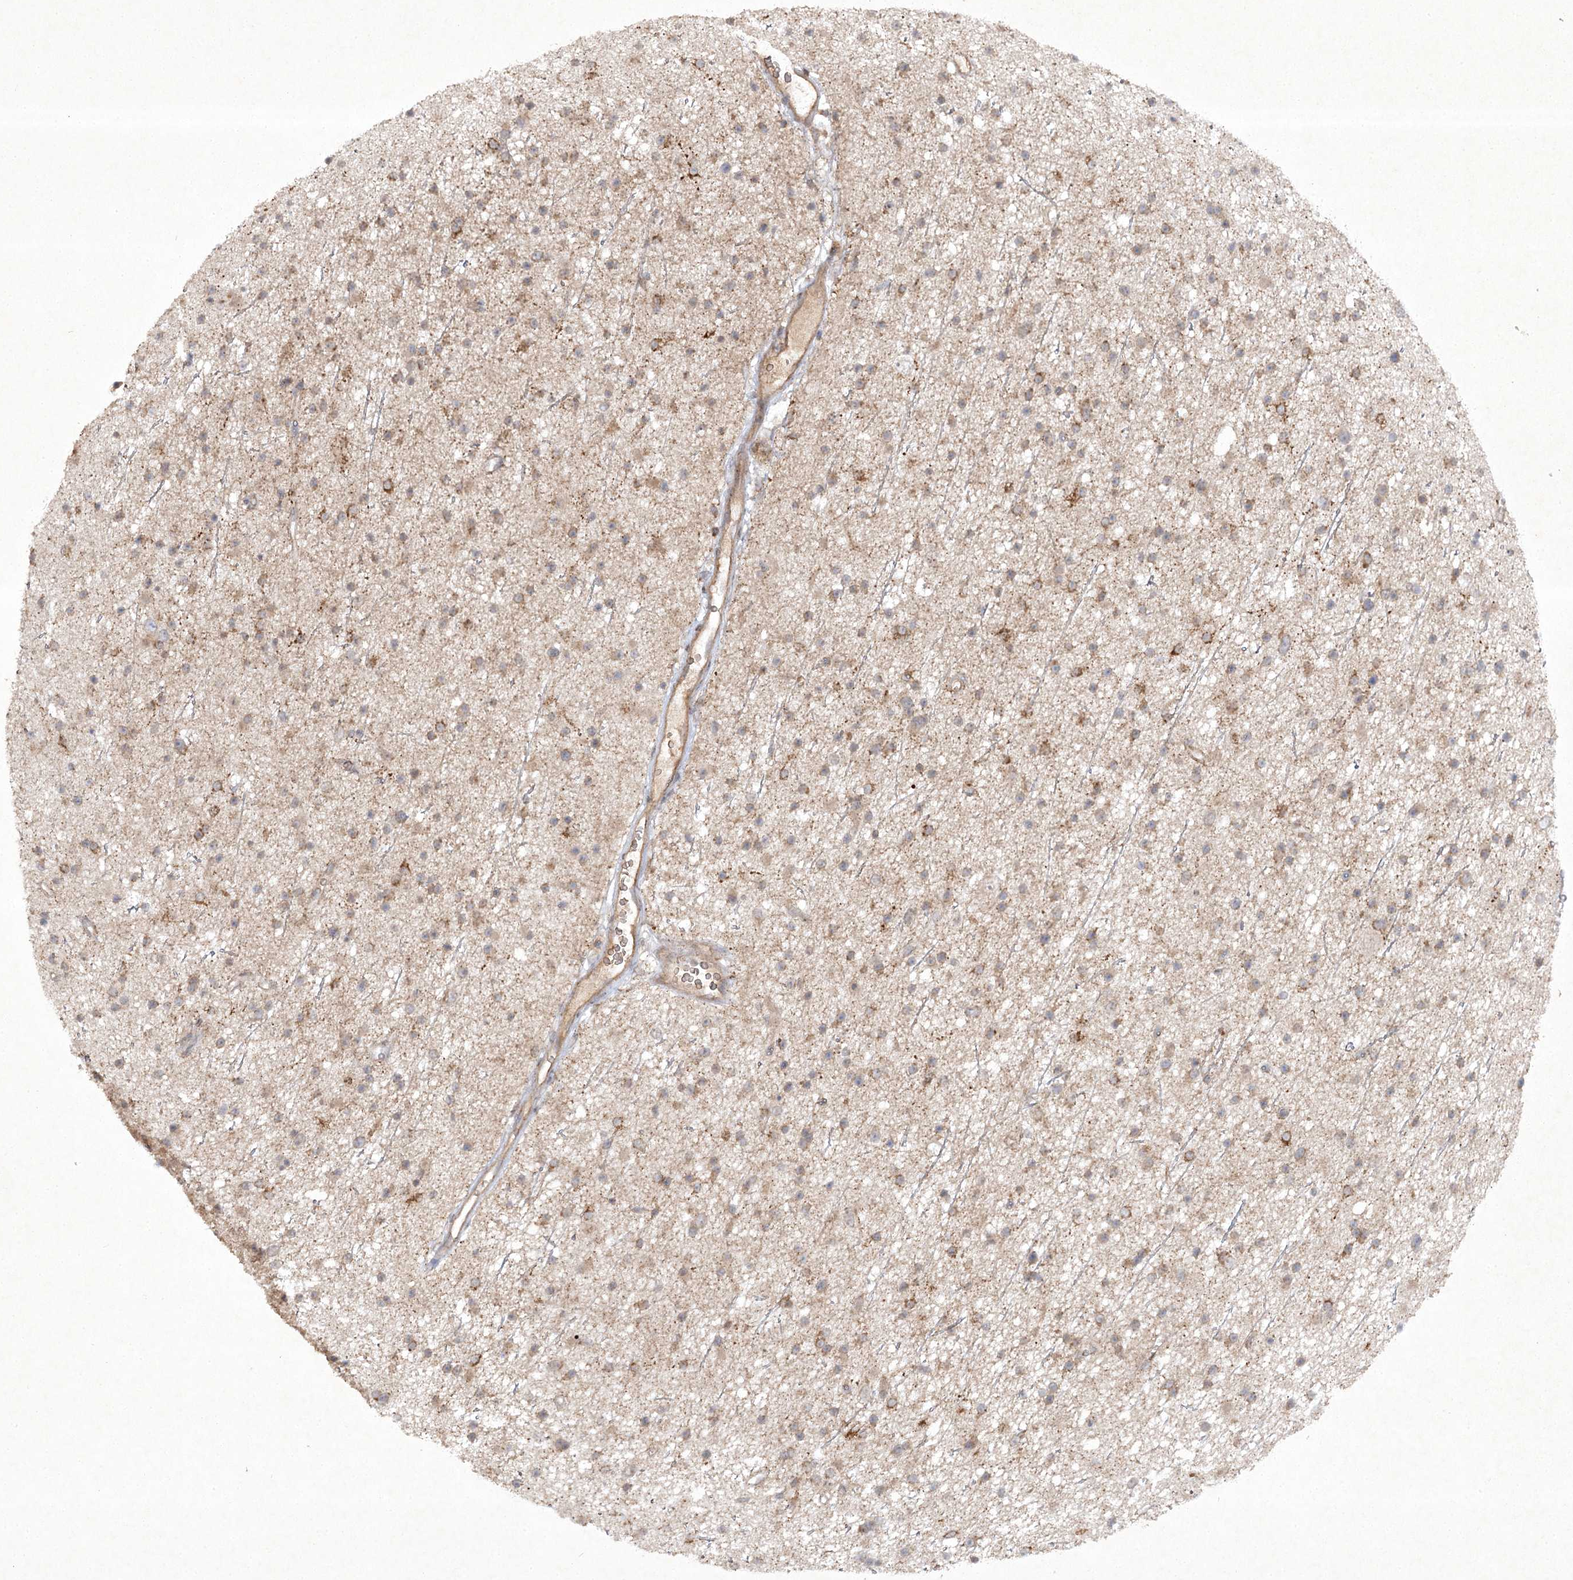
{"staining": {"intensity": "moderate", "quantity": "25%-75%", "location": "cytoplasmic/membranous"}, "tissue": "glioma", "cell_type": "Tumor cells", "image_type": "cancer", "snomed": [{"axis": "morphology", "description": "Glioma, malignant, Low grade"}, {"axis": "topography", "description": "Cerebral cortex"}], "caption": "Protein expression analysis of malignant glioma (low-grade) shows moderate cytoplasmic/membranous positivity in about 25%-75% of tumor cells.", "gene": "TRAF3IP1", "patient": {"sex": "female", "age": 39}}